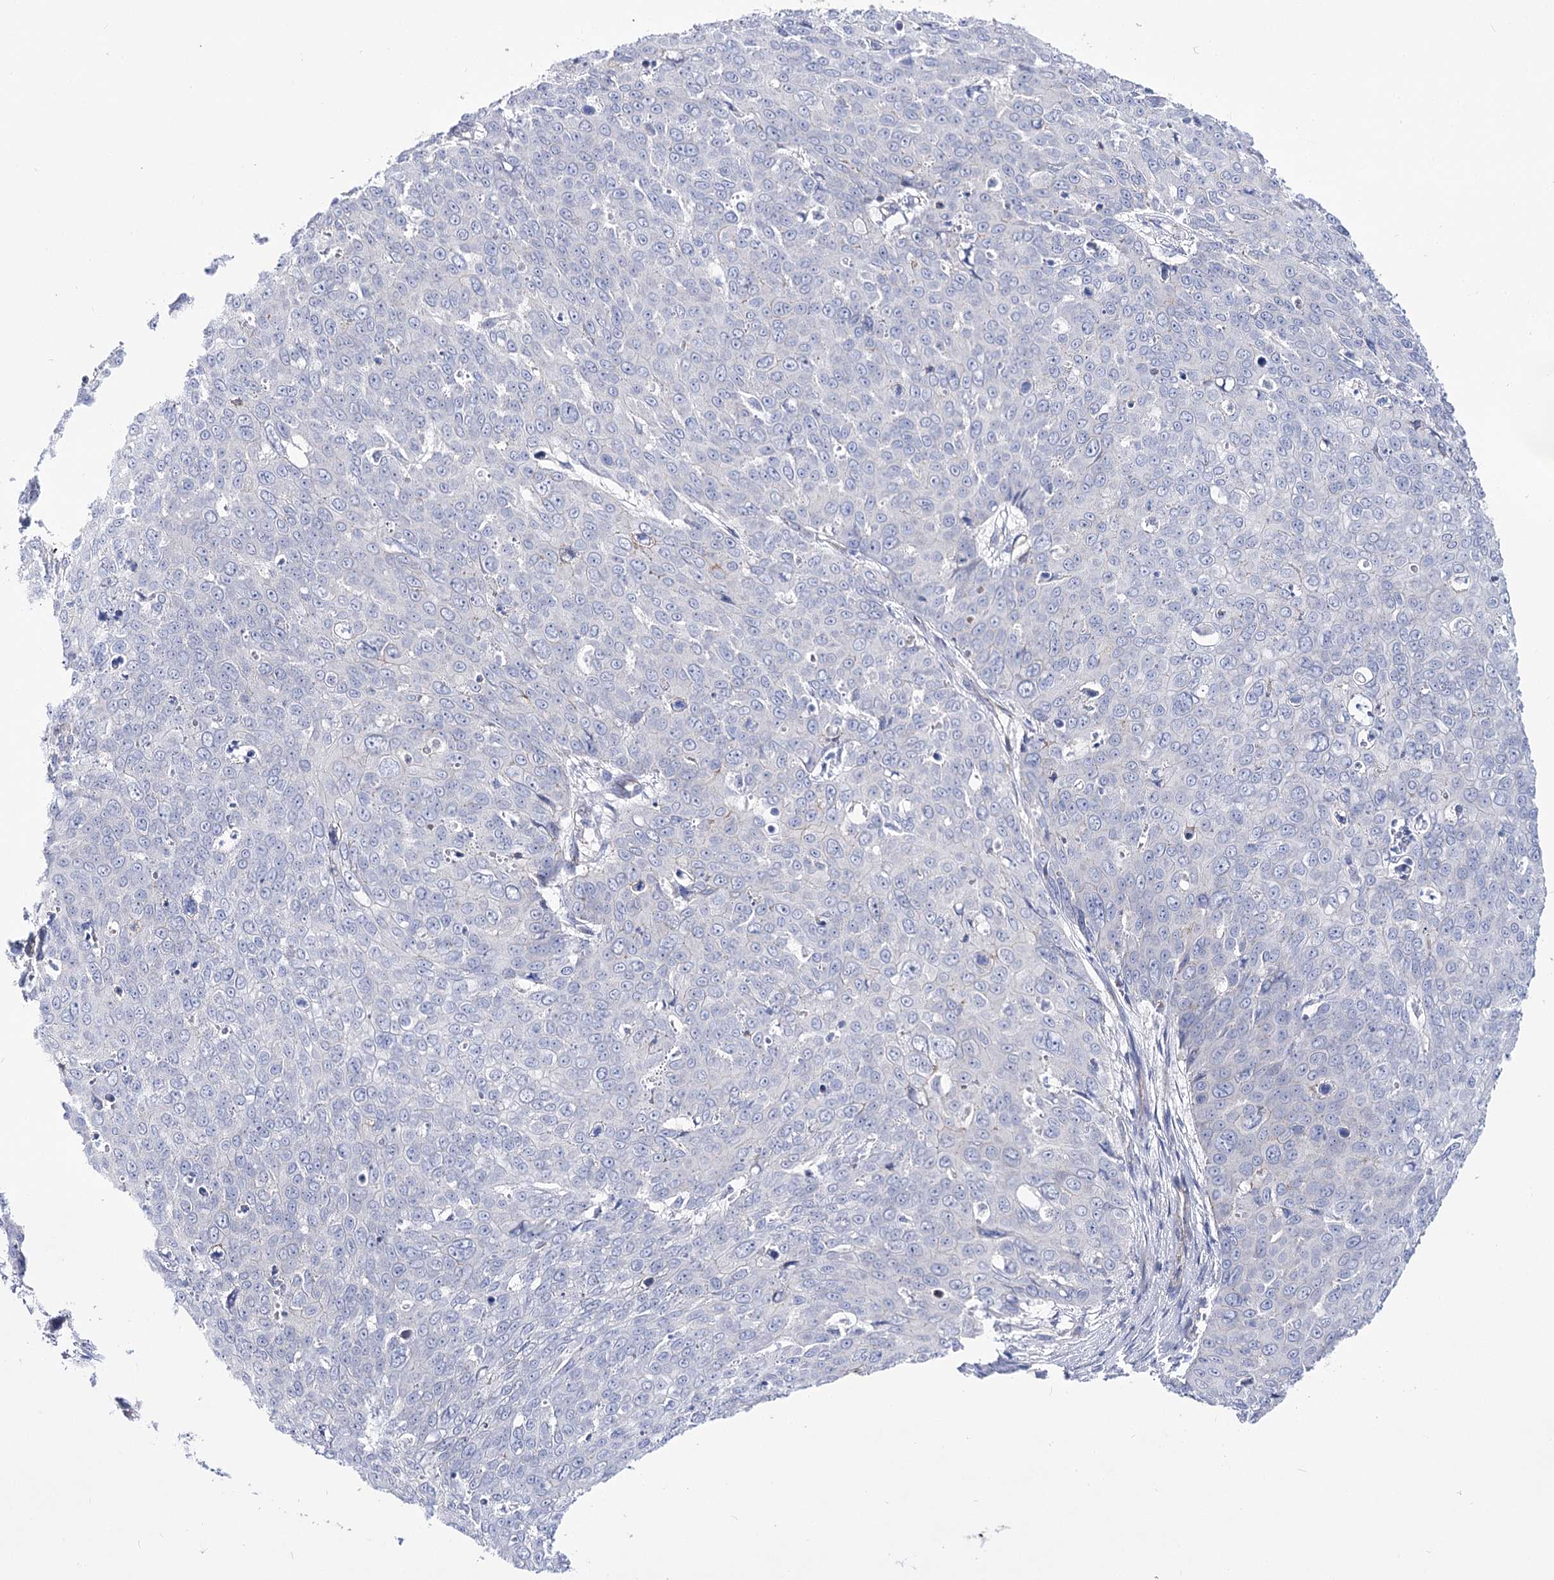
{"staining": {"intensity": "negative", "quantity": "none", "location": "none"}, "tissue": "skin cancer", "cell_type": "Tumor cells", "image_type": "cancer", "snomed": [{"axis": "morphology", "description": "Squamous cell carcinoma, NOS"}, {"axis": "topography", "description": "Skin"}], "caption": "Tumor cells show no significant protein expression in skin squamous cell carcinoma. (DAB (3,3'-diaminobenzidine) immunohistochemistry (IHC) with hematoxylin counter stain).", "gene": "NRAP", "patient": {"sex": "male", "age": 71}}